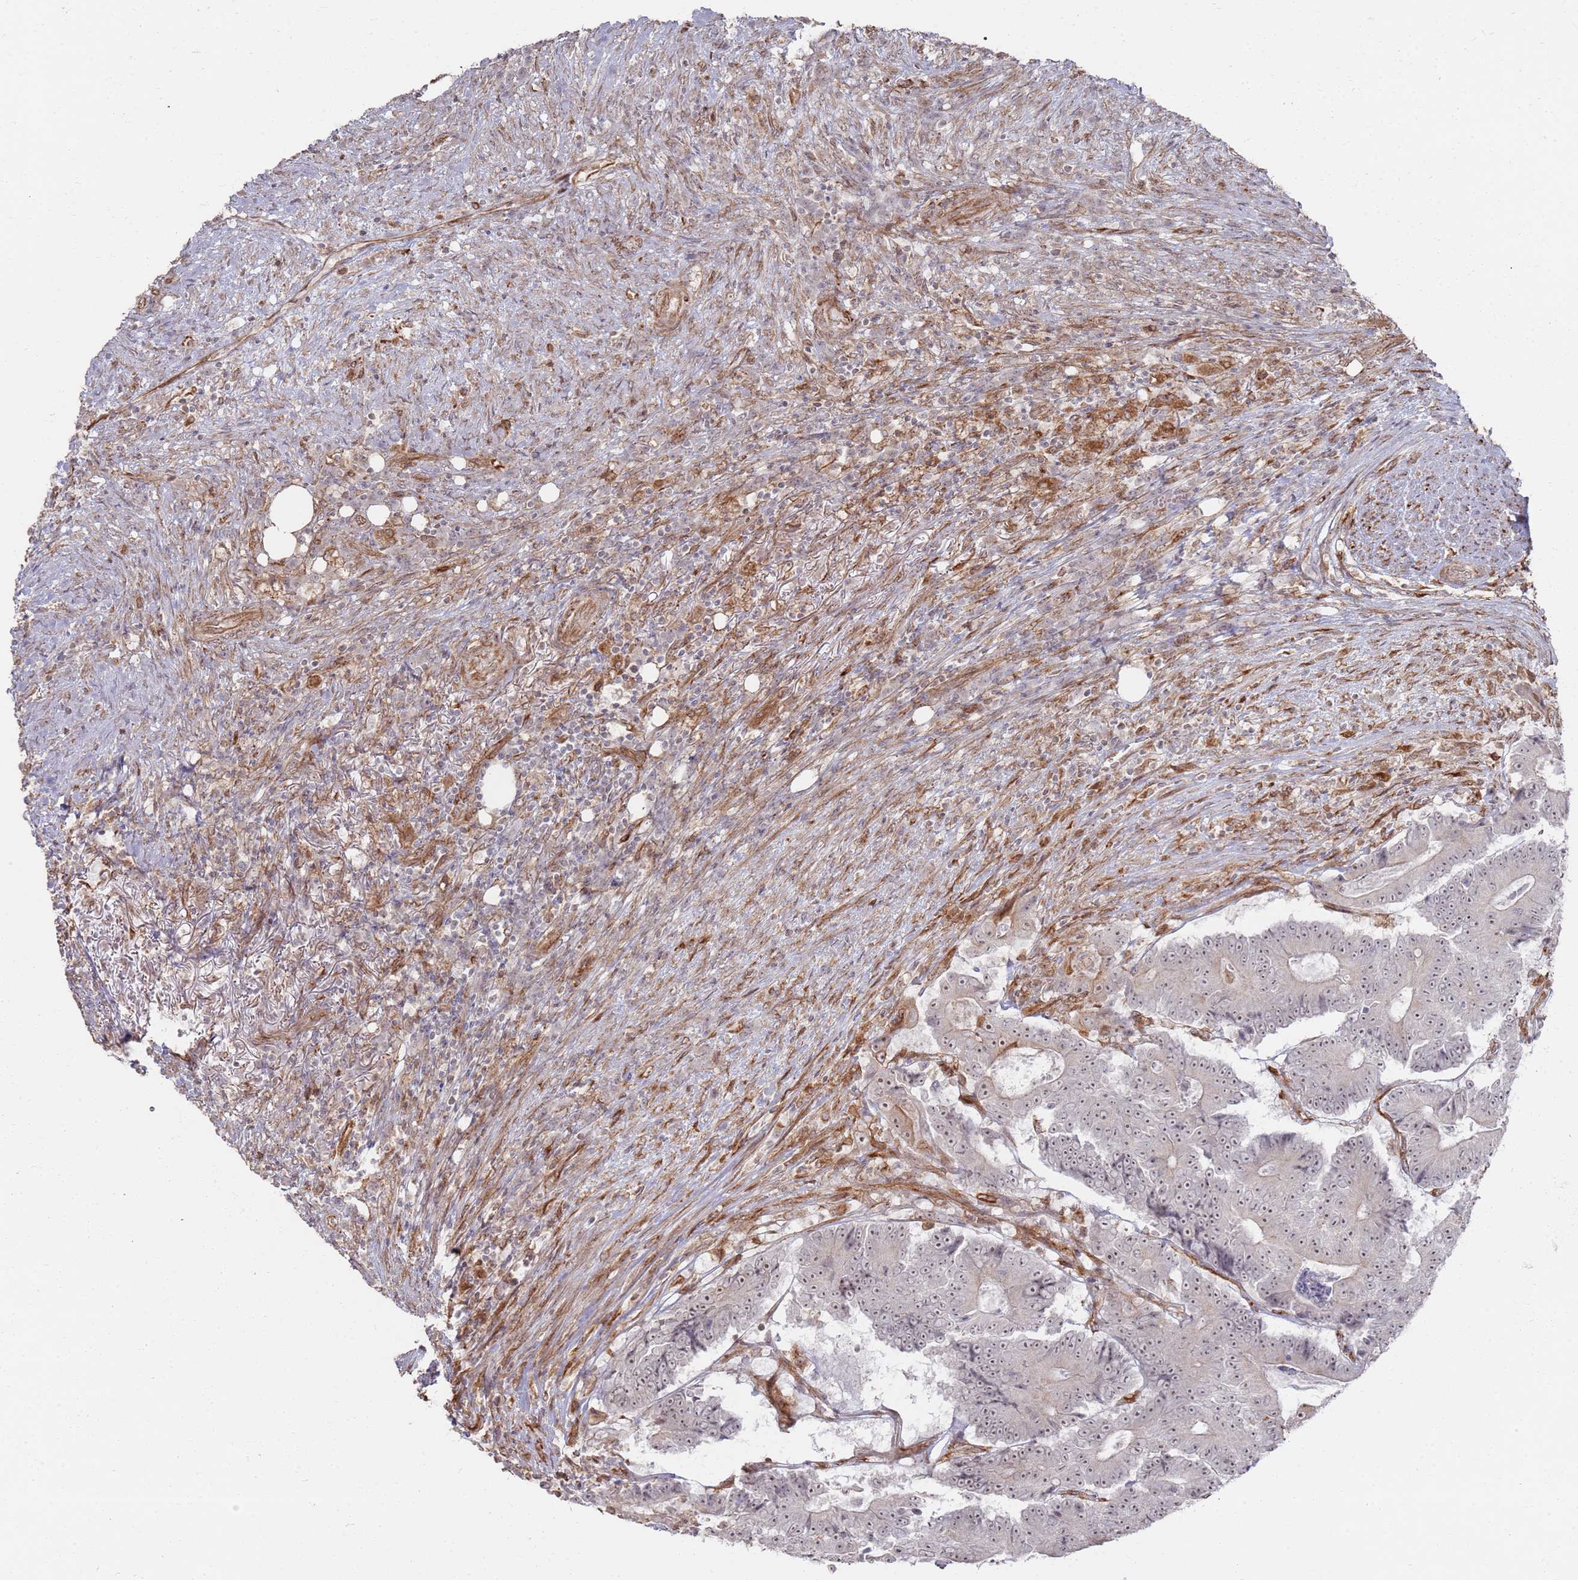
{"staining": {"intensity": "weak", "quantity": ">75%", "location": "nuclear"}, "tissue": "colorectal cancer", "cell_type": "Tumor cells", "image_type": "cancer", "snomed": [{"axis": "morphology", "description": "Adenocarcinoma, NOS"}, {"axis": "topography", "description": "Colon"}], "caption": "Protein expression analysis of colorectal cancer displays weak nuclear staining in about >75% of tumor cells.", "gene": "PHF21A", "patient": {"sex": "male", "age": 83}}